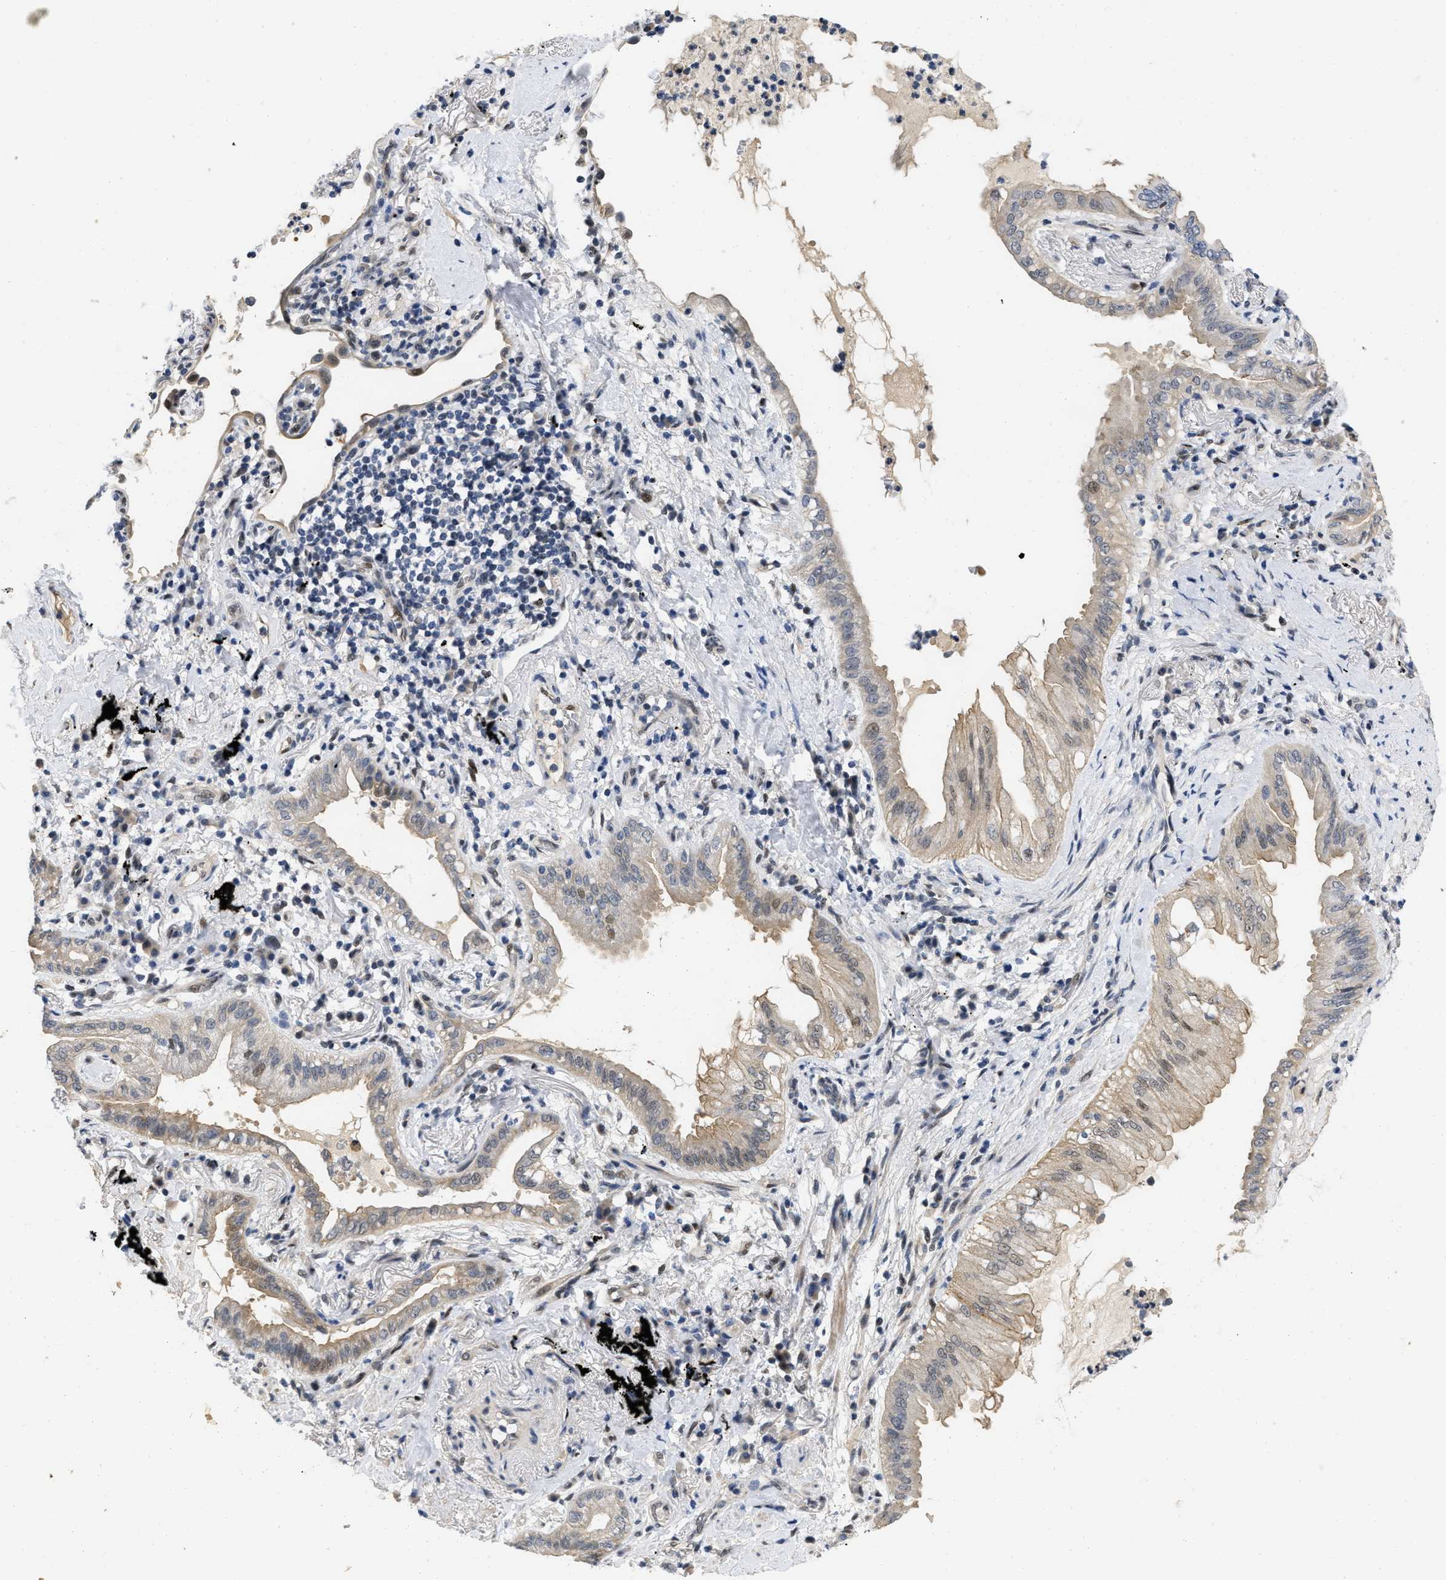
{"staining": {"intensity": "moderate", "quantity": ">75%", "location": "cytoplasmic/membranous"}, "tissue": "lung cancer", "cell_type": "Tumor cells", "image_type": "cancer", "snomed": [{"axis": "morphology", "description": "Normal tissue, NOS"}, {"axis": "morphology", "description": "Adenocarcinoma, NOS"}, {"axis": "topography", "description": "Bronchus"}, {"axis": "topography", "description": "Lung"}], "caption": "Immunohistochemistry image of lung cancer (adenocarcinoma) stained for a protein (brown), which displays medium levels of moderate cytoplasmic/membranous staining in about >75% of tumor cells.", "gene": "VIP", "patient": {"sex": "female", "age": 70}}